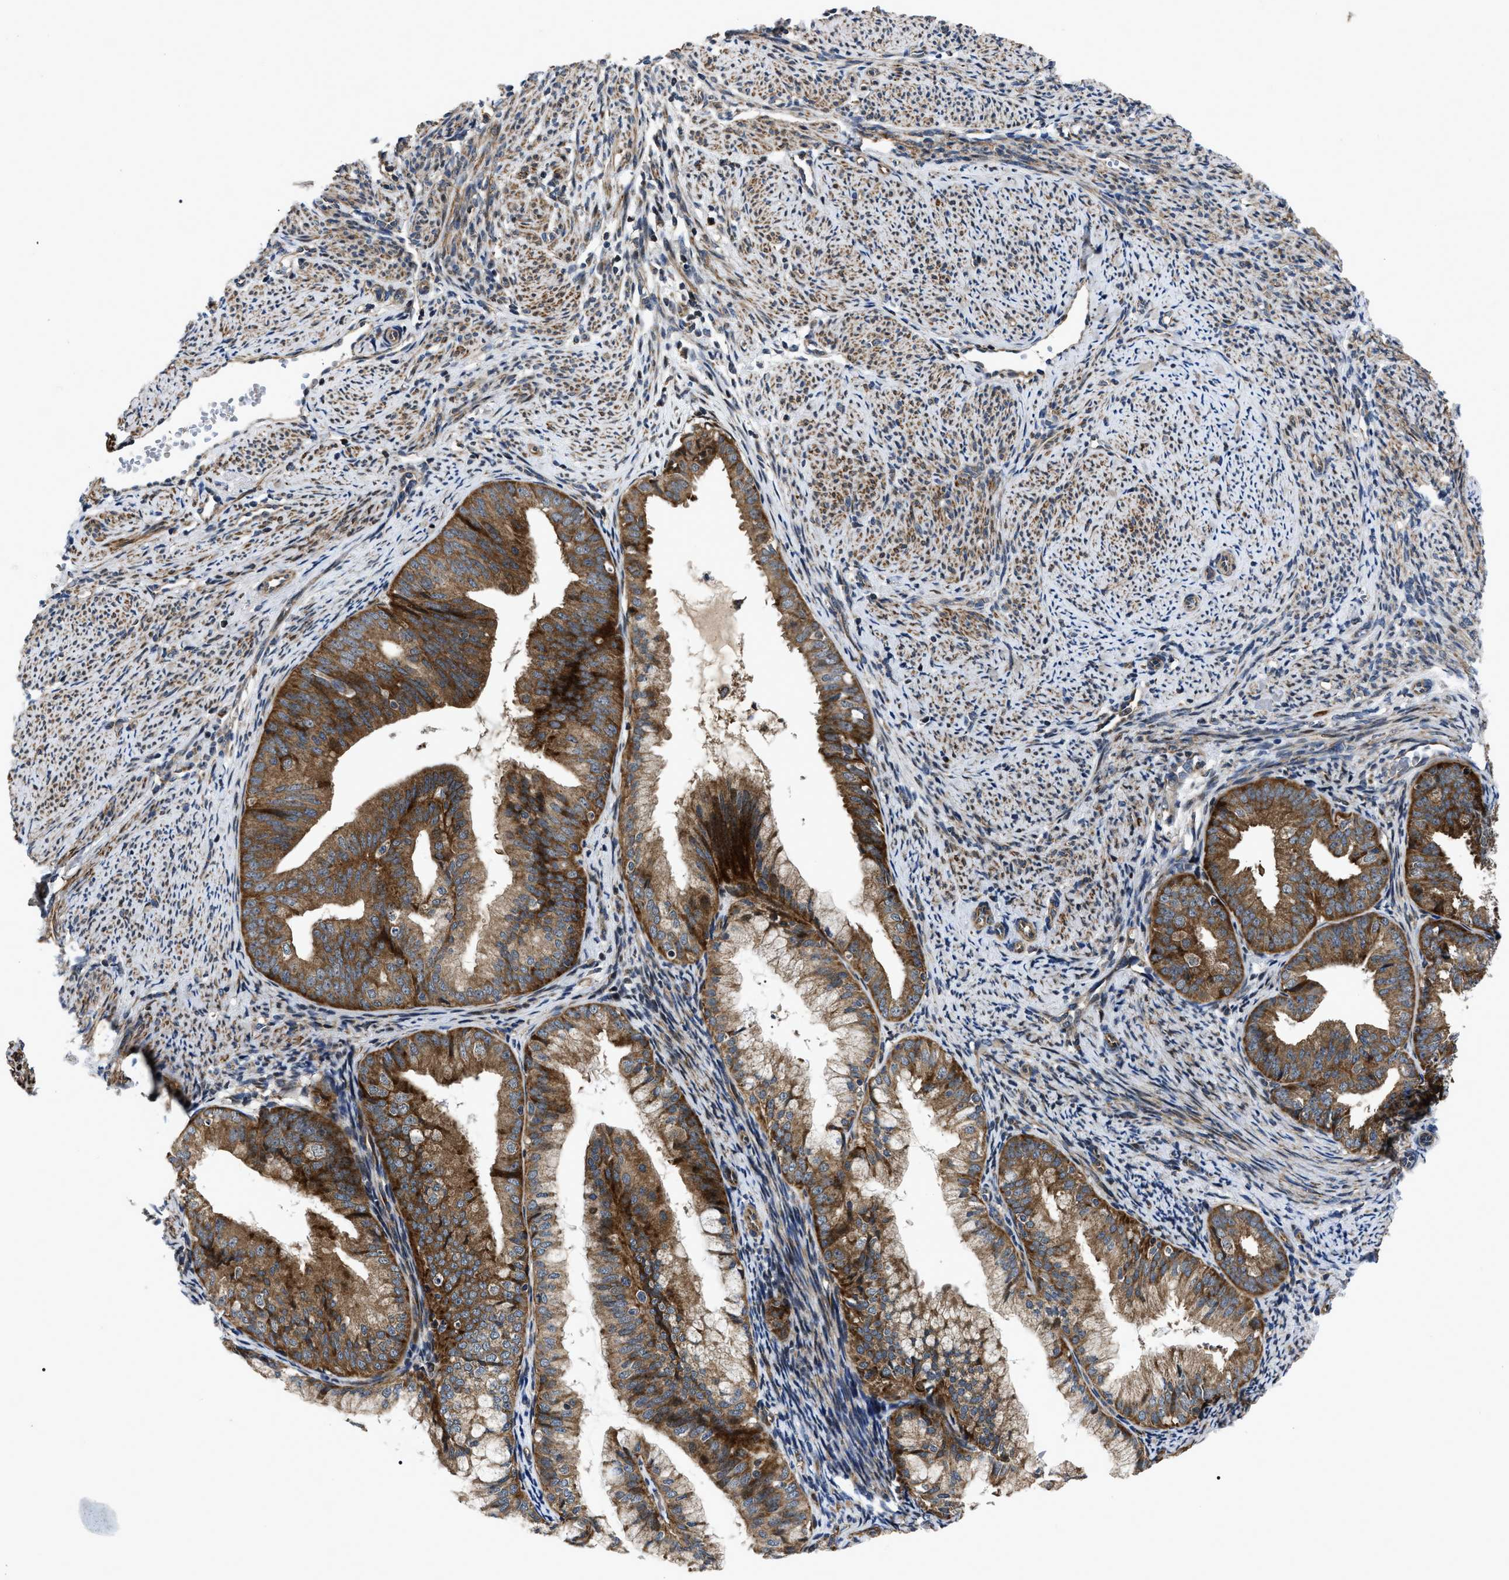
{"staining": {"intensity": "strong", "quantity": ">75%", "location": "cytoplasmic/membranous"}, "tissue": "endometrial cancer", "cell_type": "Tumor cells", "image_type": "cancer", "snomed": [{"axis": "morphology", "description": "Adenocarcinoma, NOS"}, {"axis": "topography", "description": "Endometrium"}], "caption": "Protein expression by immunohistochemistry (IHC) demonstrates strong cytoplasmic/membranous expression in approximately >75% of tumor cells in adenocarcinoma (endometrial).", "gene": "PPWD1", "patient": {"sex": "female", "age": 63}}